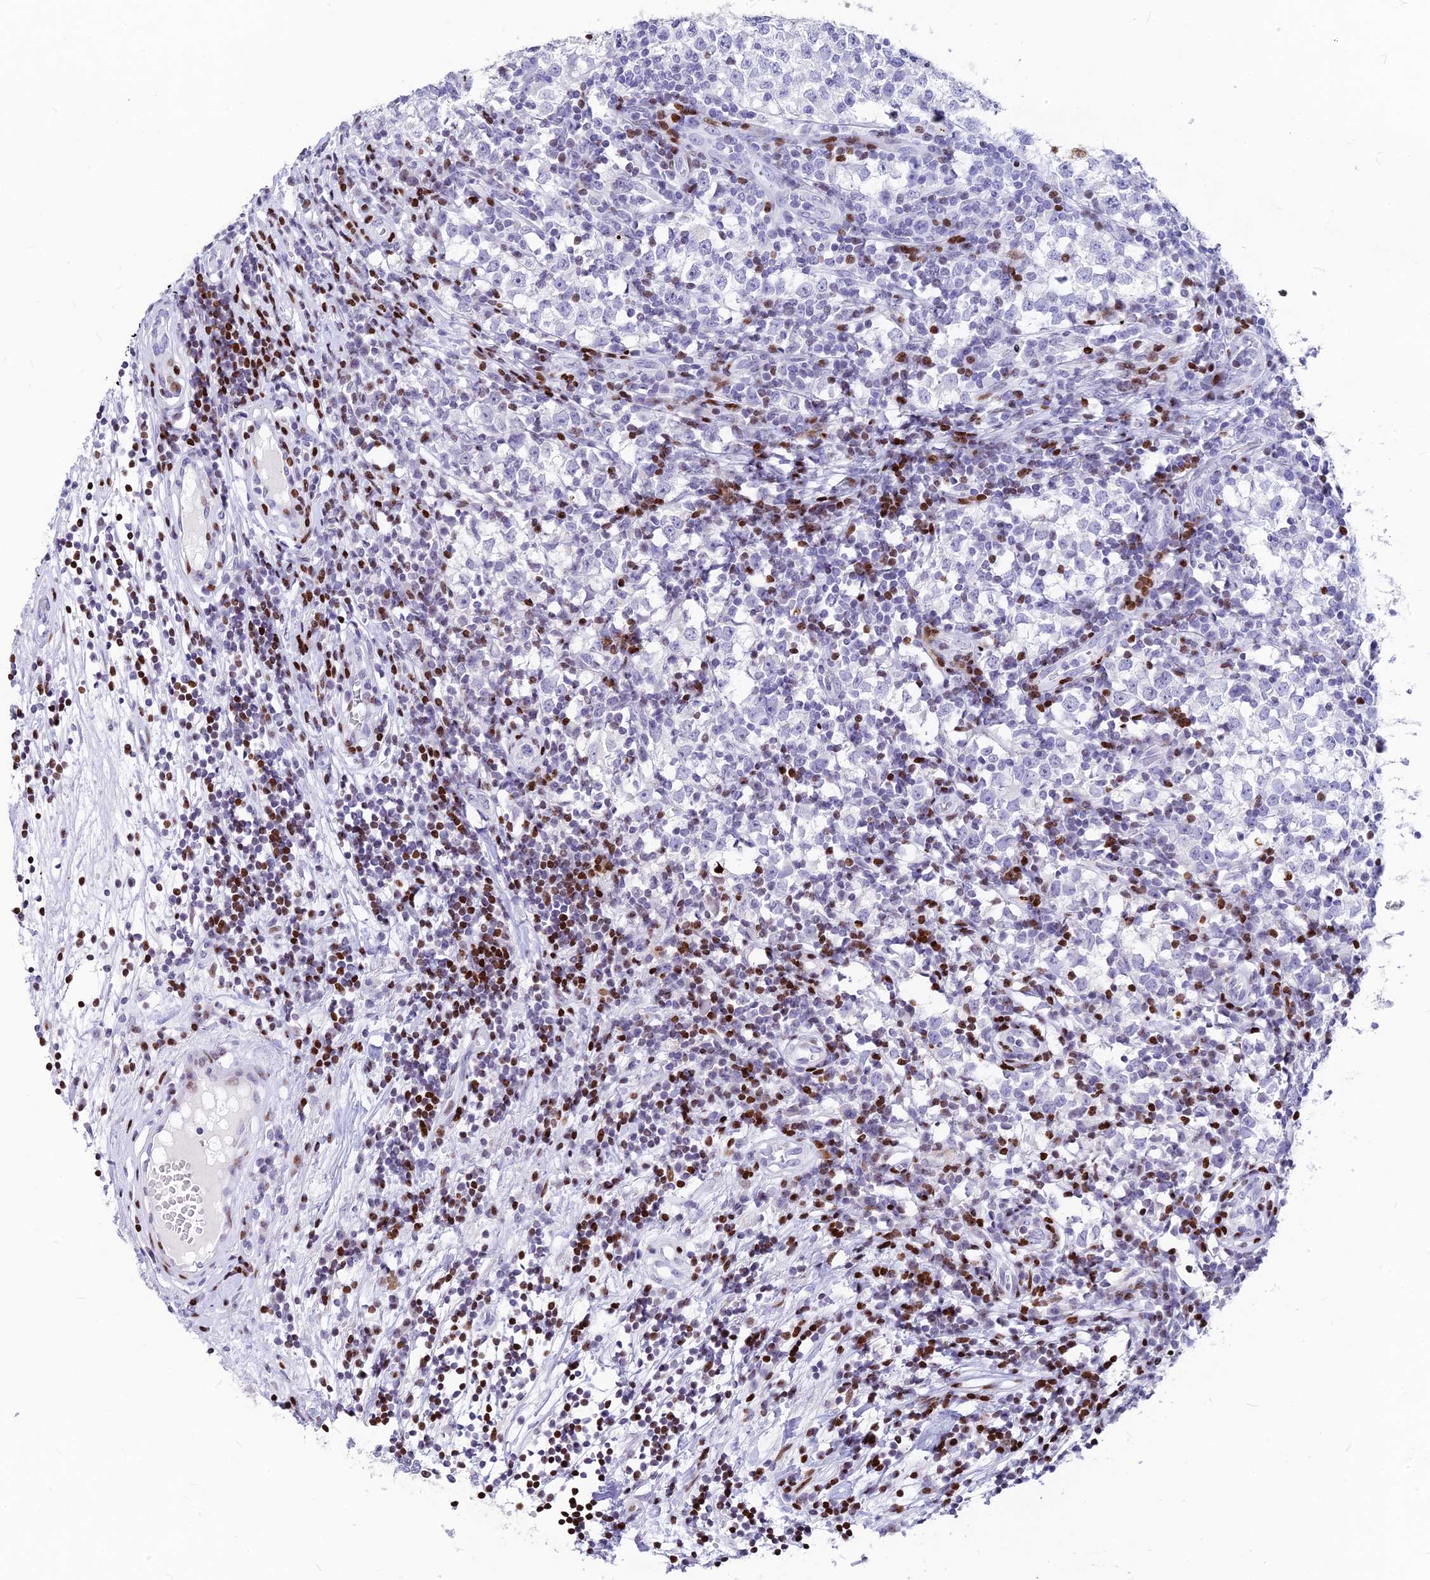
{"staining": {"intensity": "negative", "quantity": "none", "location": "none"}, "tissue": "testis cancer", "cell_type": "Tumor cells", "image_type": "cancer", "snomed": [{"axis": "morphology", "description": "Seminoma, NOS"}, {"axis": "topography", "description": "Testis"}], "caption": "Immunohistochemical staining of human seminoma (testis) shows no significant staining in tumor cells. (IHC, brightfield microscopy, high magnification).", "gene": "PRPS1", "patient": {"sex": "male", "age": 65}}